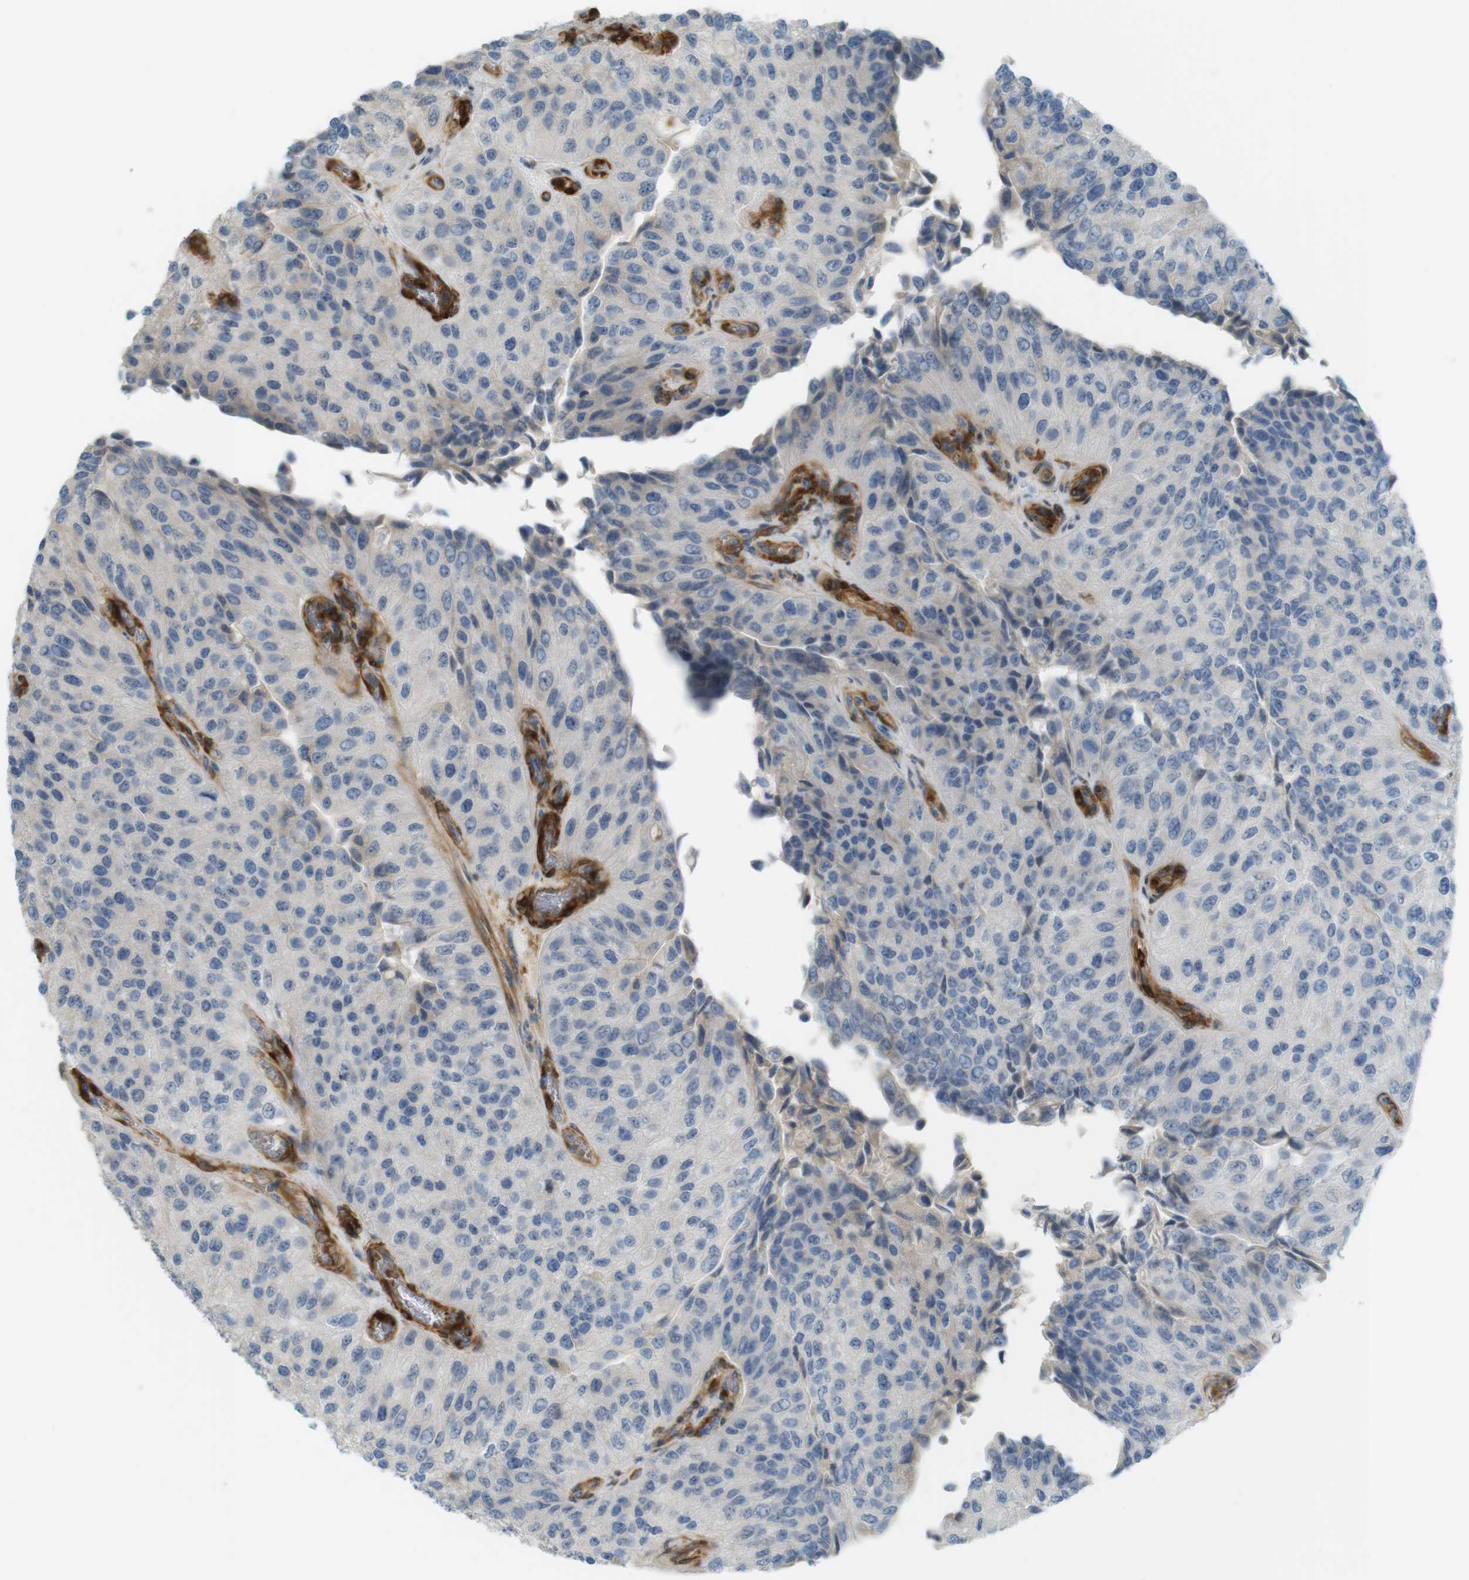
{"staining": {"intensity": "negative", "quantity": "none", "location": "none"}, "tissue": "urothelial cancer", "cell_type": "Tumor cells", "image_type": "cancer", "snomed": [{"axis": "morphology", "description": "Urothelial carcinoma, High grade"}, {"axis": "topography", "description": "Kidney"}, {"axis": "topography", "description": "Urinary bladder"}], "caption": "There is no significant expression in tumor cells of urothelial carcinoma (high-grade).", "gene": "PDE3A", "patient": {"sex": "male", "age": 77}}